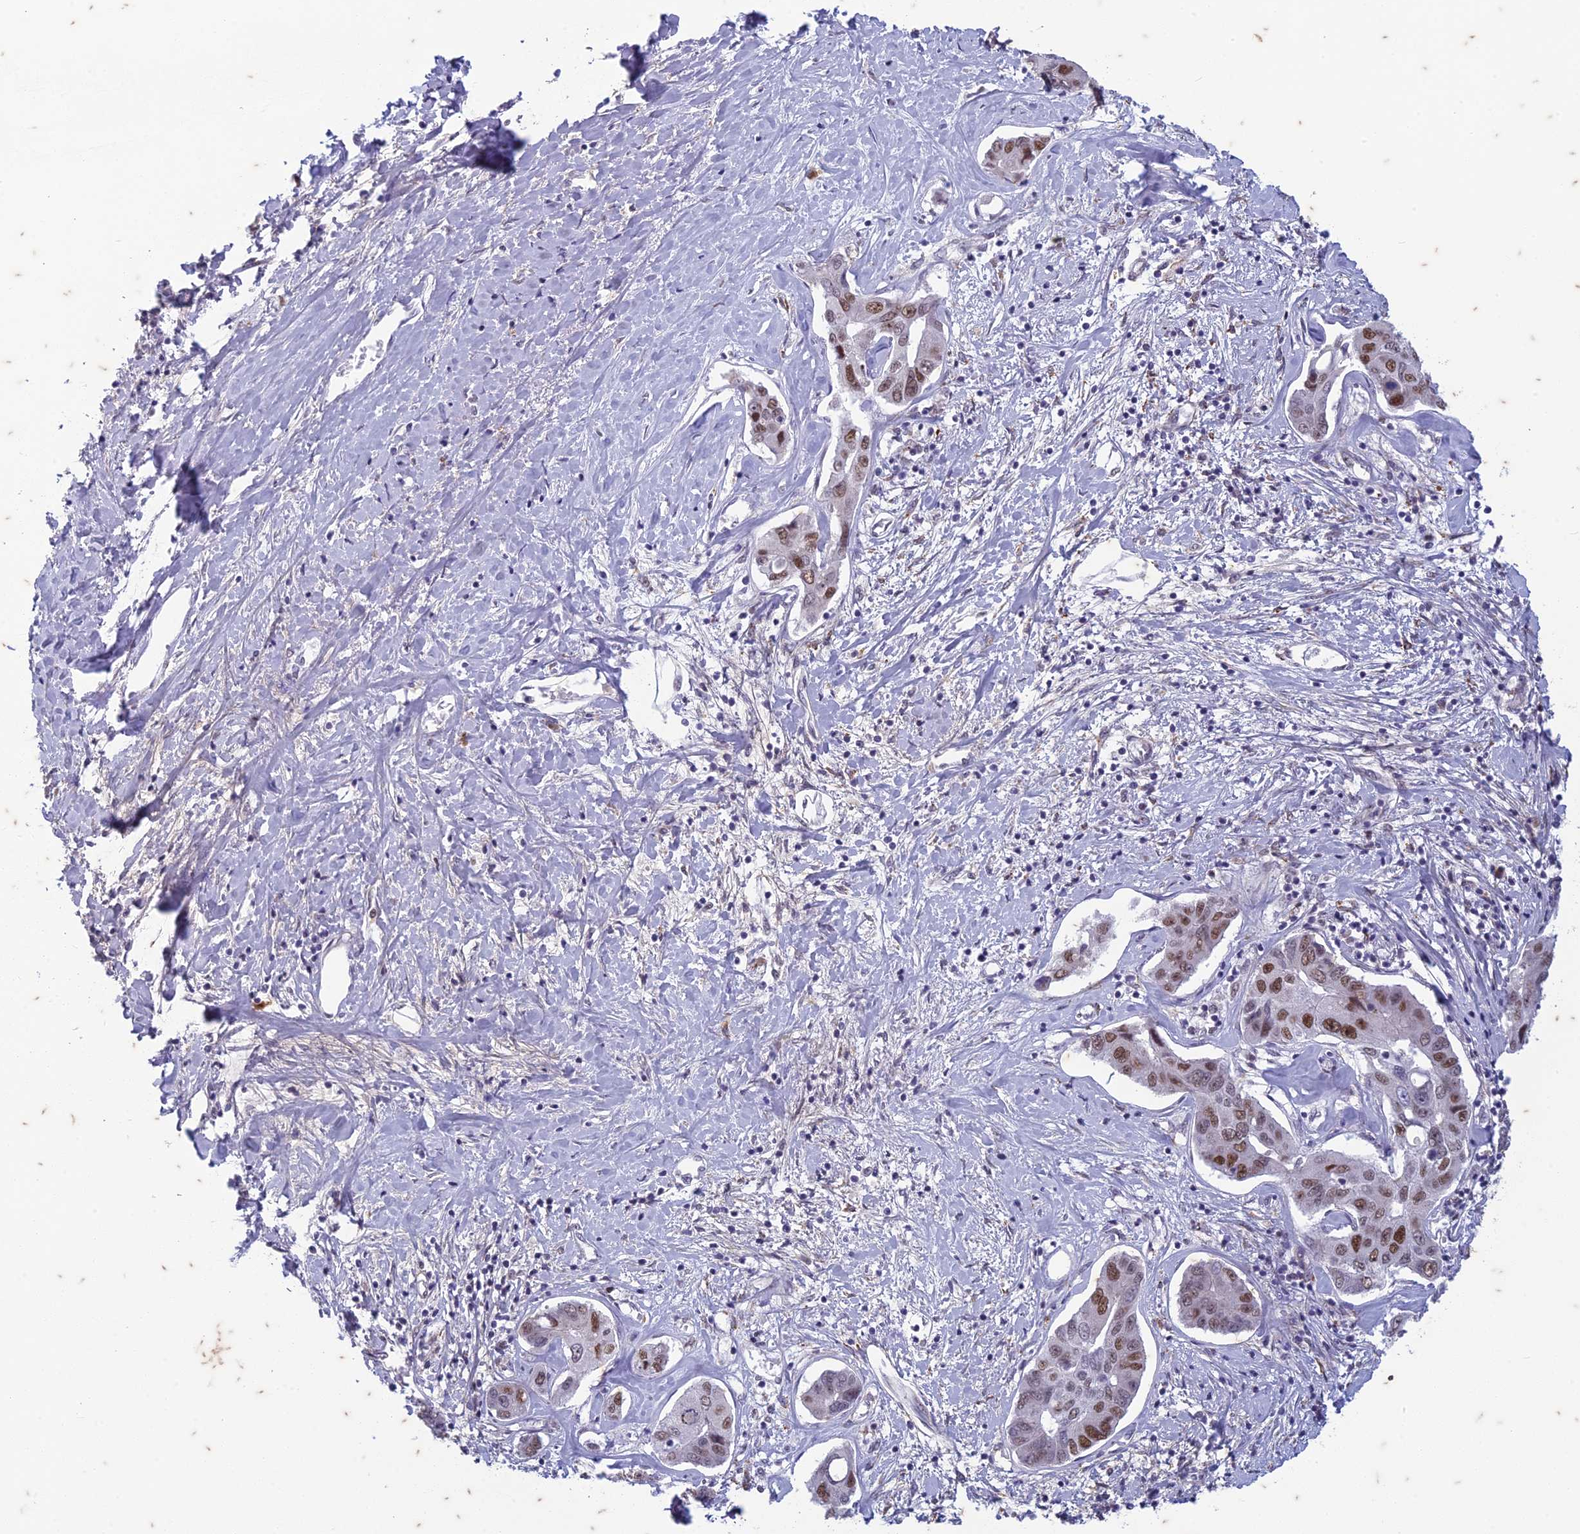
{"staining": {"intensity": "moderate", "quantity": "25%-75%", "location": "nuclear"}, "tissue": "liver cancer", "cell_type": "Tumor cells", "image_type": "cancer", "snomed": [{"axis": "morphology", "description": "Cholangiocarcinoma"}, {"axis": "topography", "description": "Liver"}], "caption": "There is medium levels of moderate nuclear positivity in tumor cells of liver cancer, as demonstrated by immunohistochemical staining (brown color).", "gene": "PABPN1L", "patient": {"sex": "male", "age": 59}}